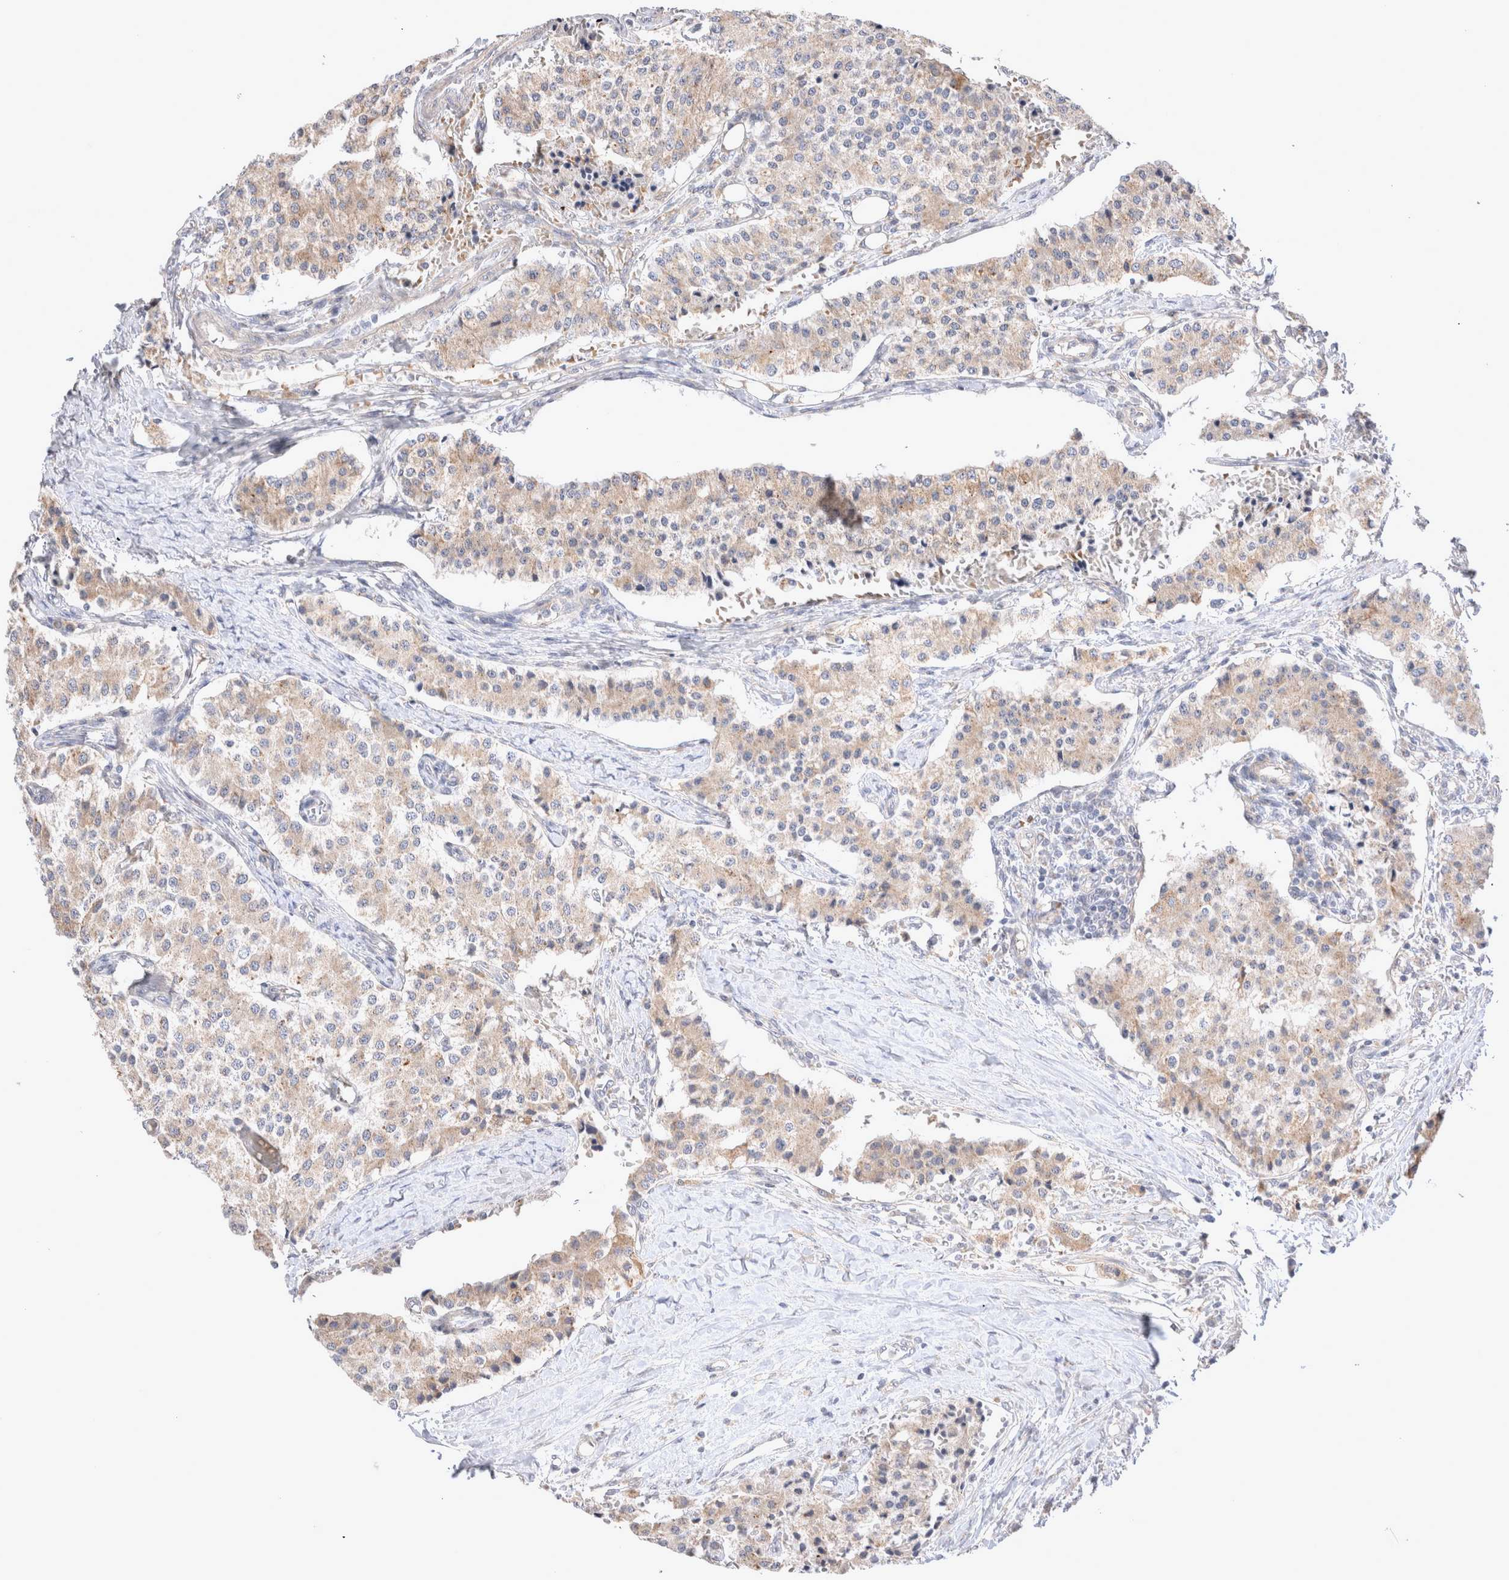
{"staining": {"intensity": "weak", "quantity": ">75%", "location": "cytoplasmic/membranous"}, "tissue": "carcinoid", "cell_type": "Tumor cells", "image_type": "cancer", "snomed": [{"axis": "morphology", "description": "Carcinoid, malignant, NOS"}, {"axis": "topography", "description": "Colon"}], "caption": "Malignant carcinoid stained with a protein marker demonstrates weak staining in tumor cells.", "gene": "NPC1", "patient": {"sex": "female", "age": 52}}